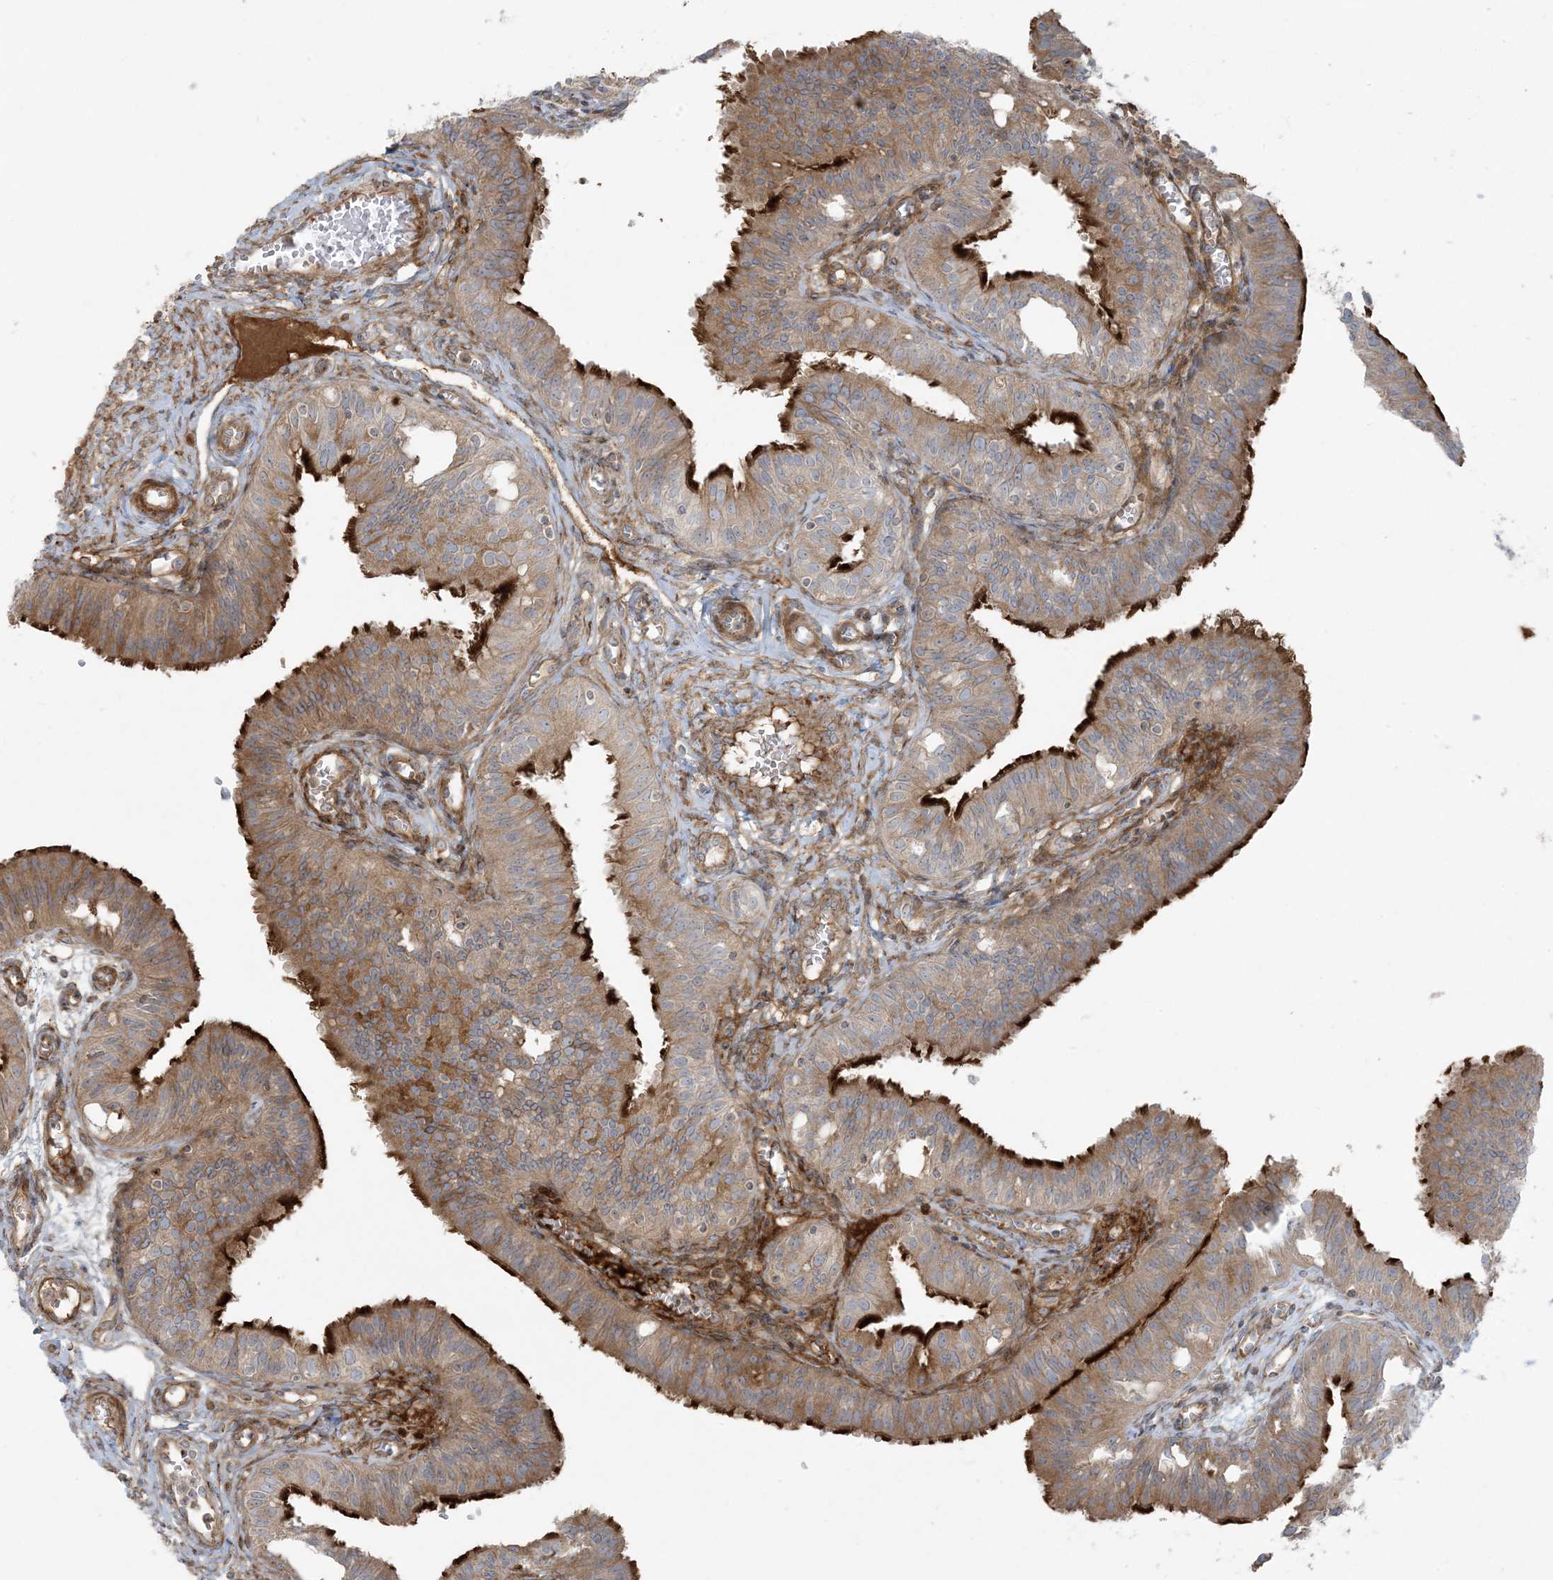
{"staining": {"intensity": "strong", "quantity": ">75%", "location": "cytoplasmic/membranous"}, "tissue": "fallopian tube", "cell_type": "Glandular cells", "image_type": "normal", "snomed": [{"axis": "morphology", "description": "Normal tissue, NOS"}, {"axis": "topography", "description": "Fallopian tube"}, {"axis": "topography", "description": "Ovary"}], "caption": "Protein staining by immunohistochemistry exhibits strong cytoplasmic/membranous staining in approximately >75% of glandular cells in benign fallopian tube.", "gene": "PIK3R4", "patient": {"sex": "female", "age": 42}}